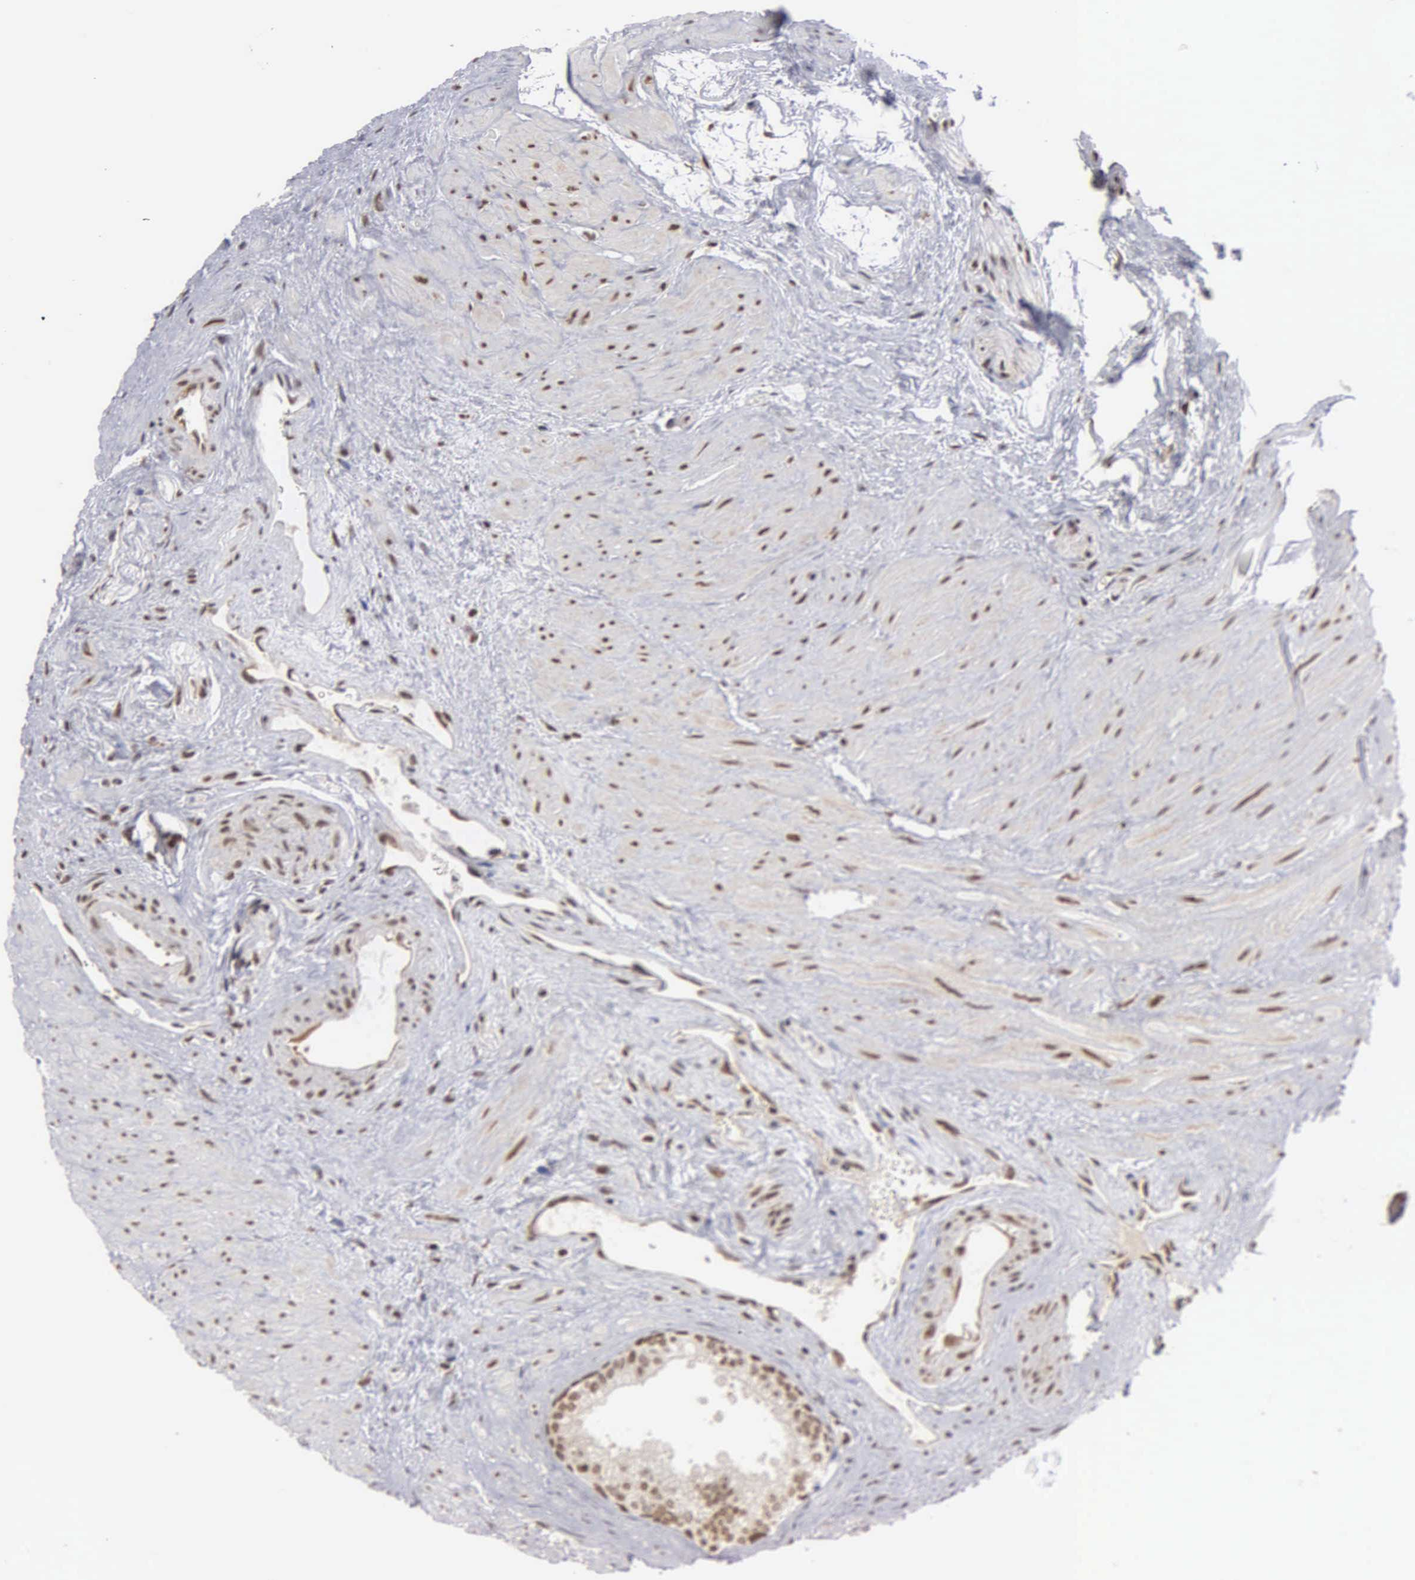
{"staining": {"intensity": "strong", "quantity": ">75%", "location": "nuclear"}, "tissue": "urinary bladder", "cell_type": "Urothelial cells", "image_type": "normal", "snomed": [{"axis": "morphology", "description": "Normal tissue, NOS"}, {"axis": "topography", "description": "Urinary bladder"}], "caption": "Urinary bladder stained with a brown dye demonstrates strong nuclear positive expression in approximately >75% of urothelial cells.", "gene": "GTF2A1", "patient": {"sex": "male", "age": 72}}